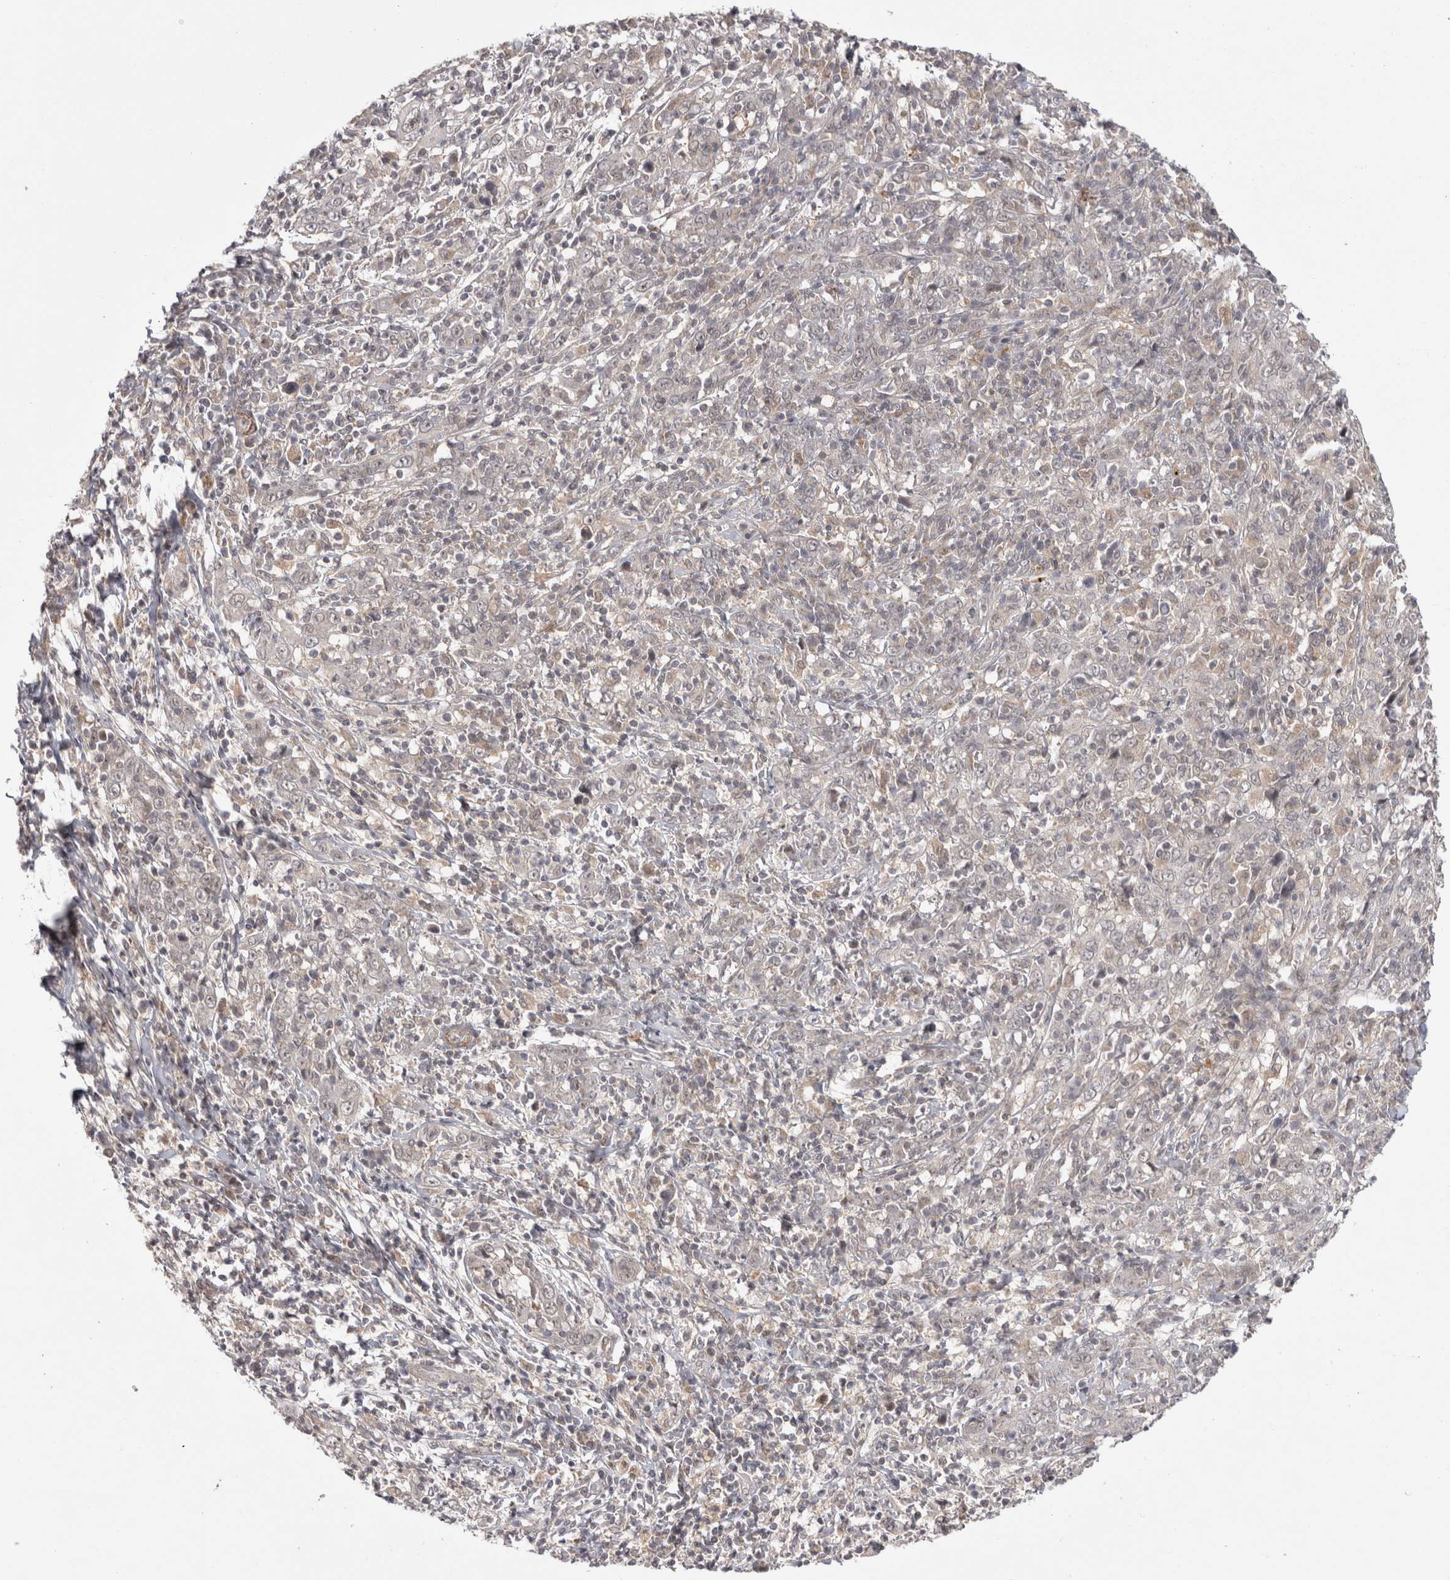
{"staining": {"intensity": "negative", "quantity": "none", "location": "none"}, "tissue": "cervical cancer", "cell_type": "Tumor cells", "image_type": "cancer", "snomed": [{"axis": "morphology", "description": "Squamous cell carcinoma, NOS"}, {"axis": "topography", "description": "Cervix"}], "caption": "IHC photomicrograph of neoplastic tissue: cervical cancer (squamous cell carcinoma) stained with DAB exhibits no significant protein staining in tumor cells.", "gene": "ZNF318", "patient": {"sex": "female", "age": 46}}